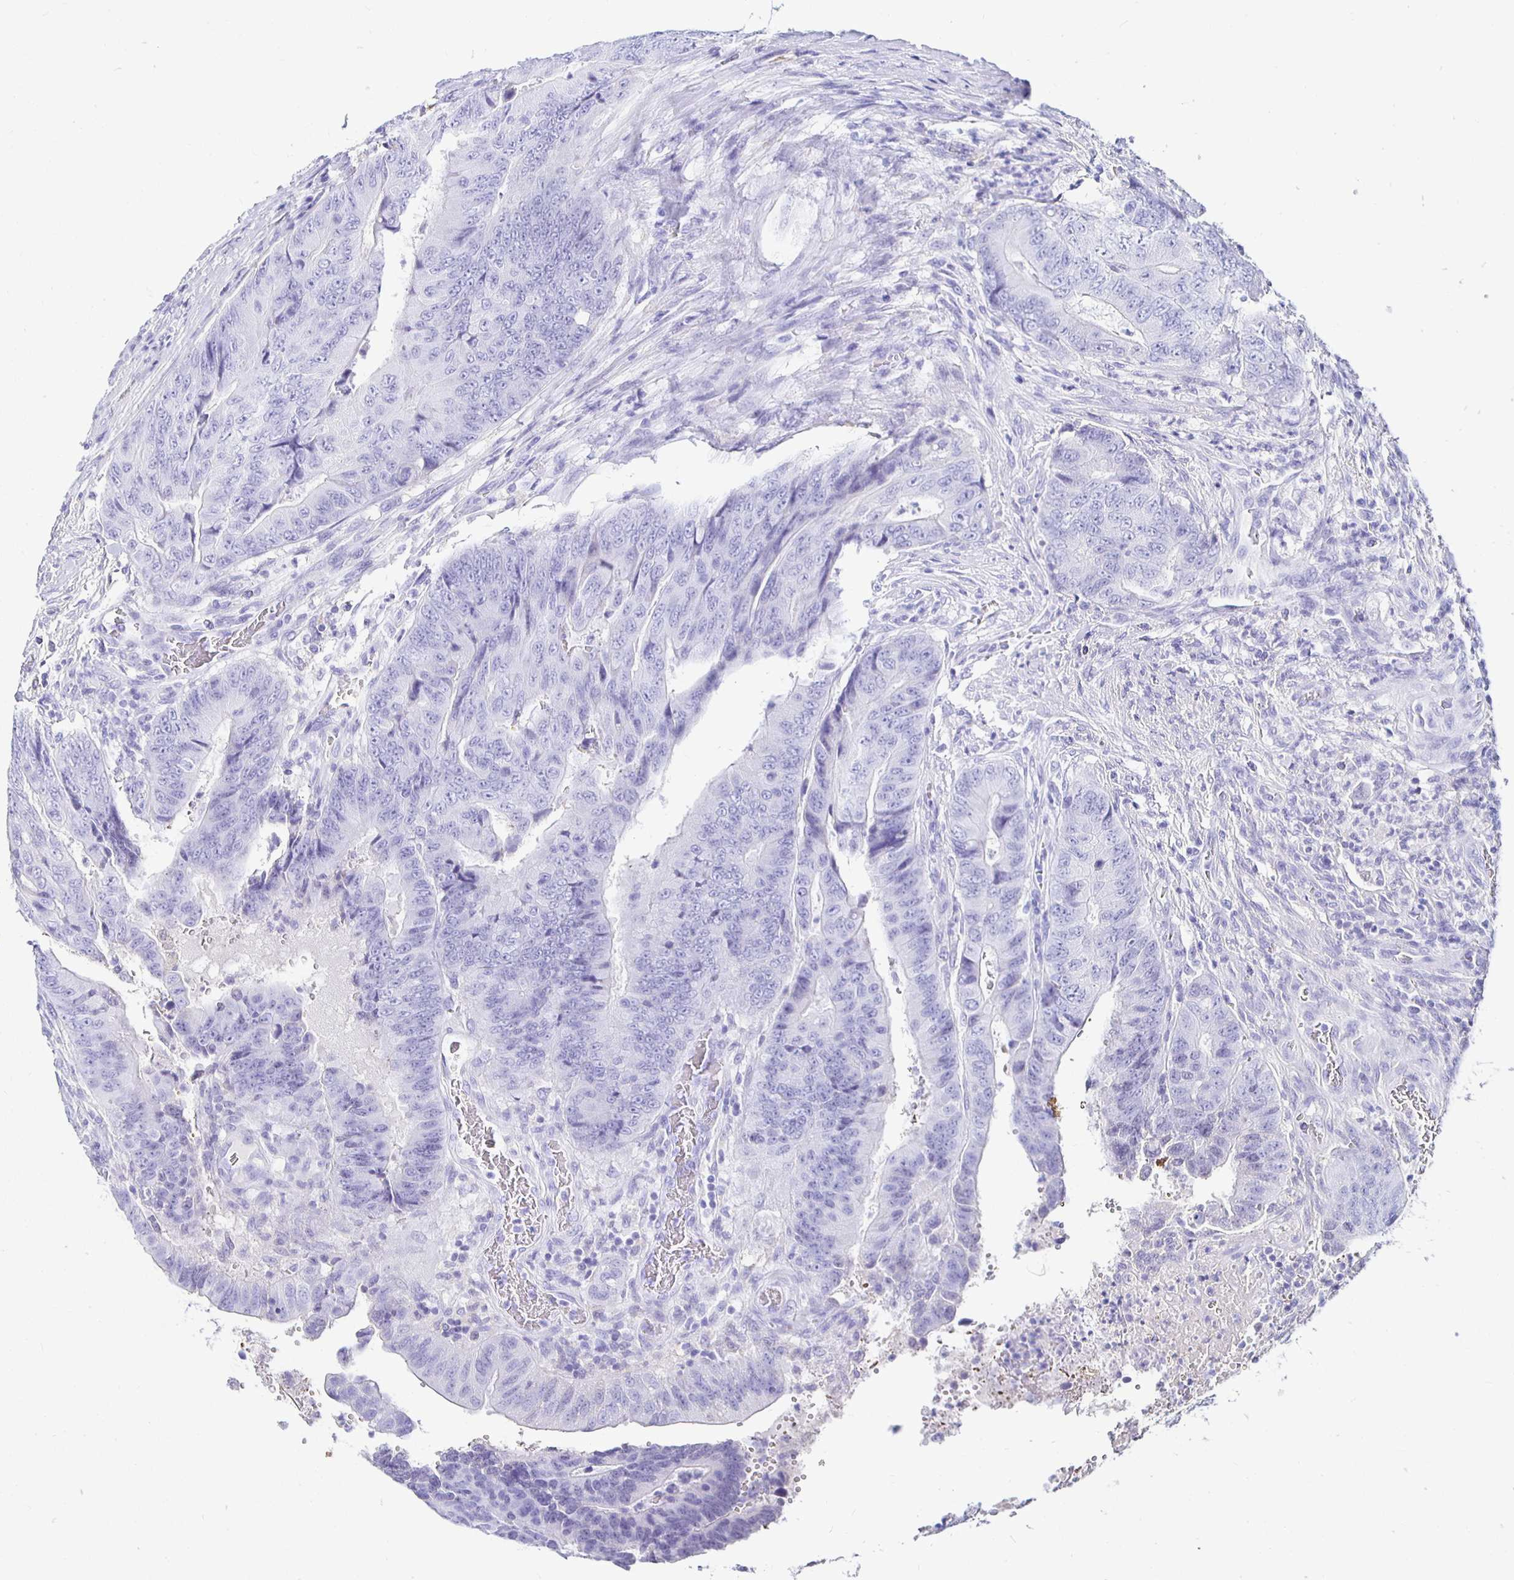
{"staining": {"intensity": "negative", "quantity": "none", "location": "none"}, "tissue": "colorectal cancer", "cell_type": "Tumor cells", "image_type": "cancer", "snomed": [{"axis": "morphology", "description": "Adenocarcinoma, NOS"}, {"axis": "topography", "description": "Colon"}], "caption": "IHC histopathology image of colorectal cancer stained for a protein (brown), which demonstrates no positivity in tumor cells.", "gene": "UMOD", "patient": {"sex": "female", "age": 48}}